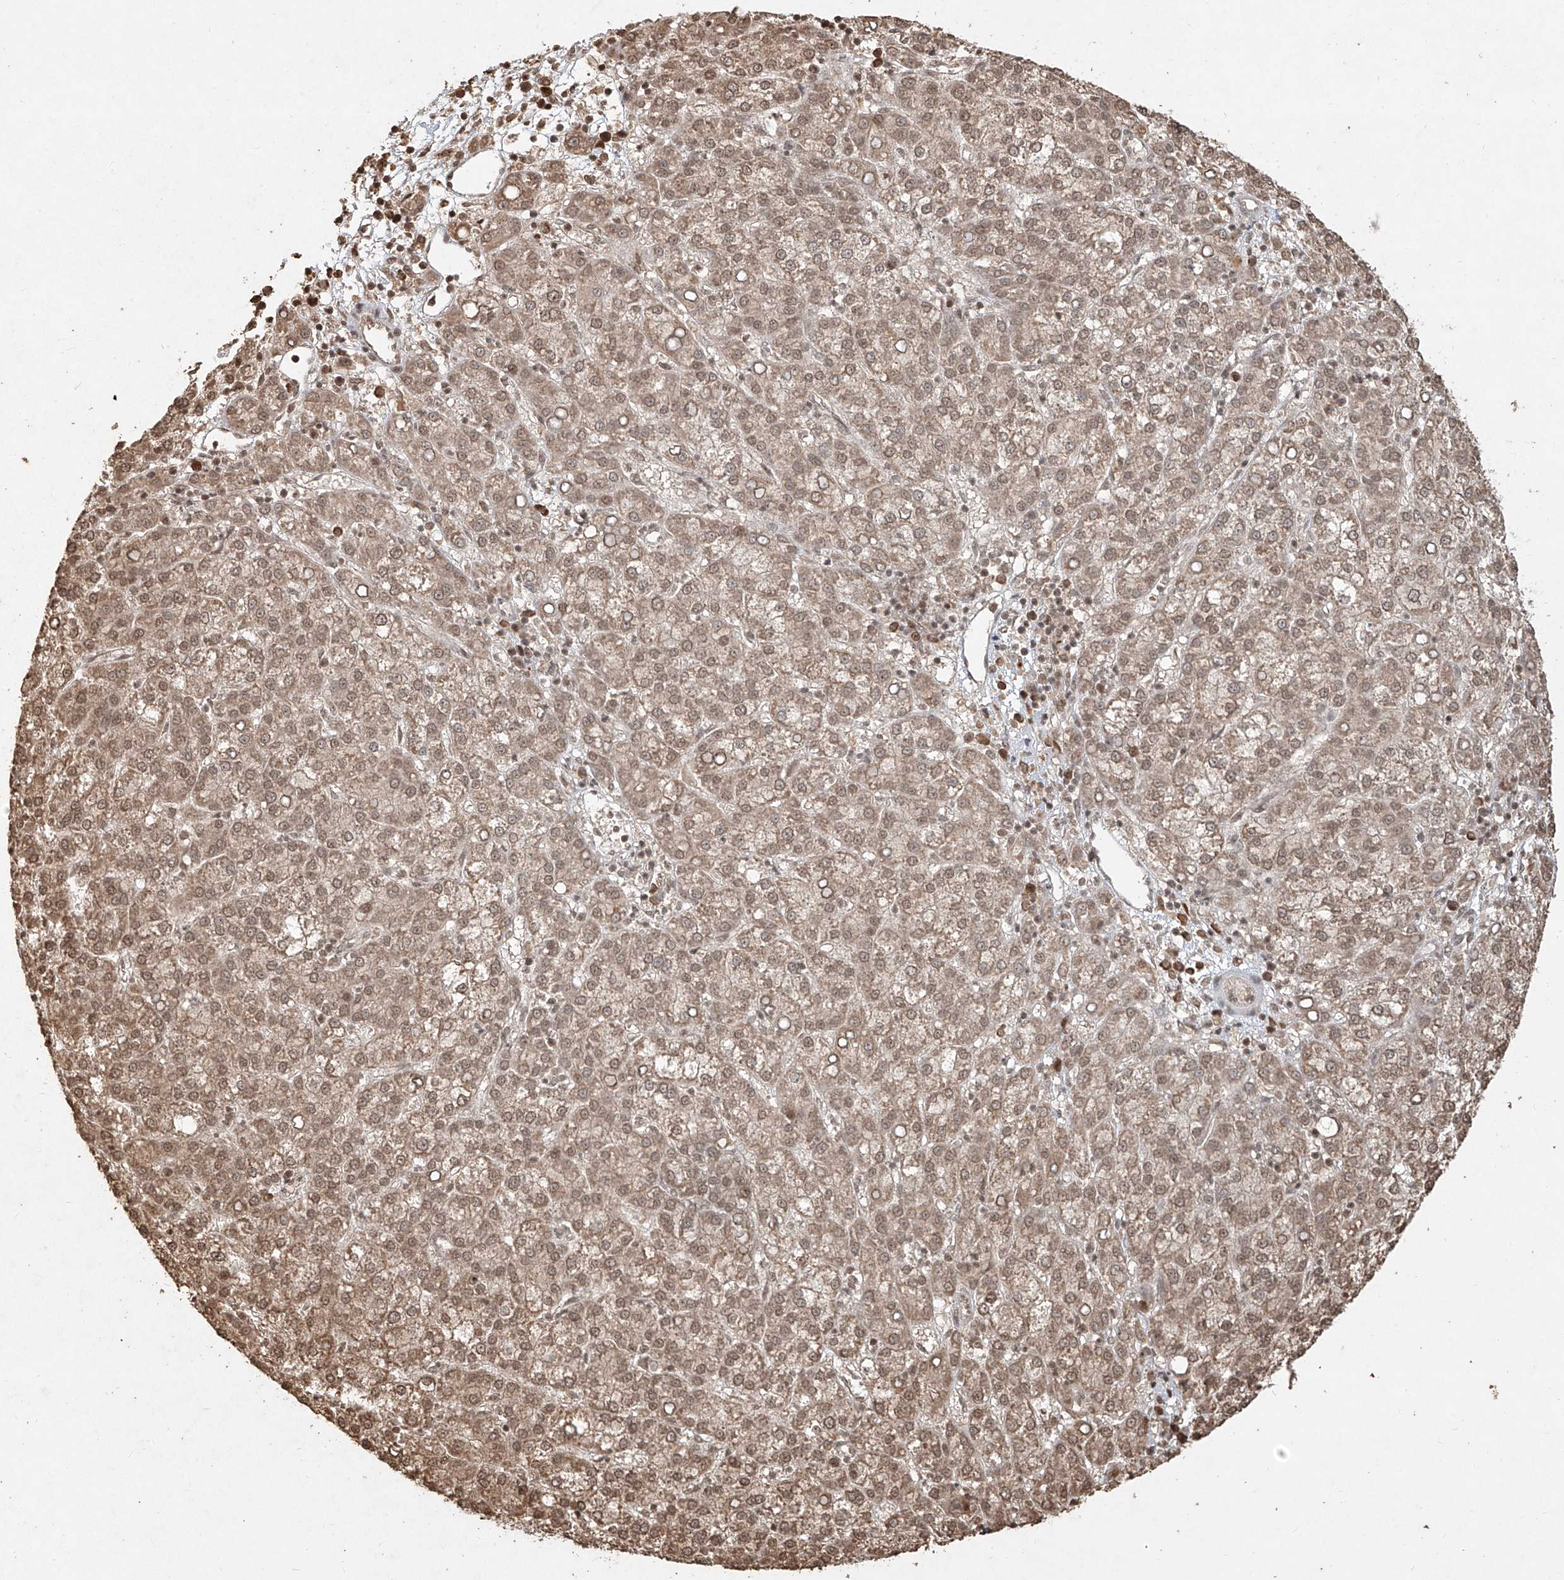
{"staining": {"intensity": "moderate", "quantity": ">75%", "location": "cytoplasmic/membranous,nuclear"}, "tissue": "liver cancer", "cell_type": "Tumor cells", "image_type": "cancer", "snomed": [{"axis": "morphology", "description": "Carcinoma, Hepatocellular, NOS"}, {"axis": "topography", "description": "Liver"}], "caption": "The image reveals staining of liver cancer, revealing moderate cytoplasmic/membranous and nuclear protein staining (brown color) within tumor cells.", "gene": "UBE2K", "patient": {"sex": "female", "age": 58}}